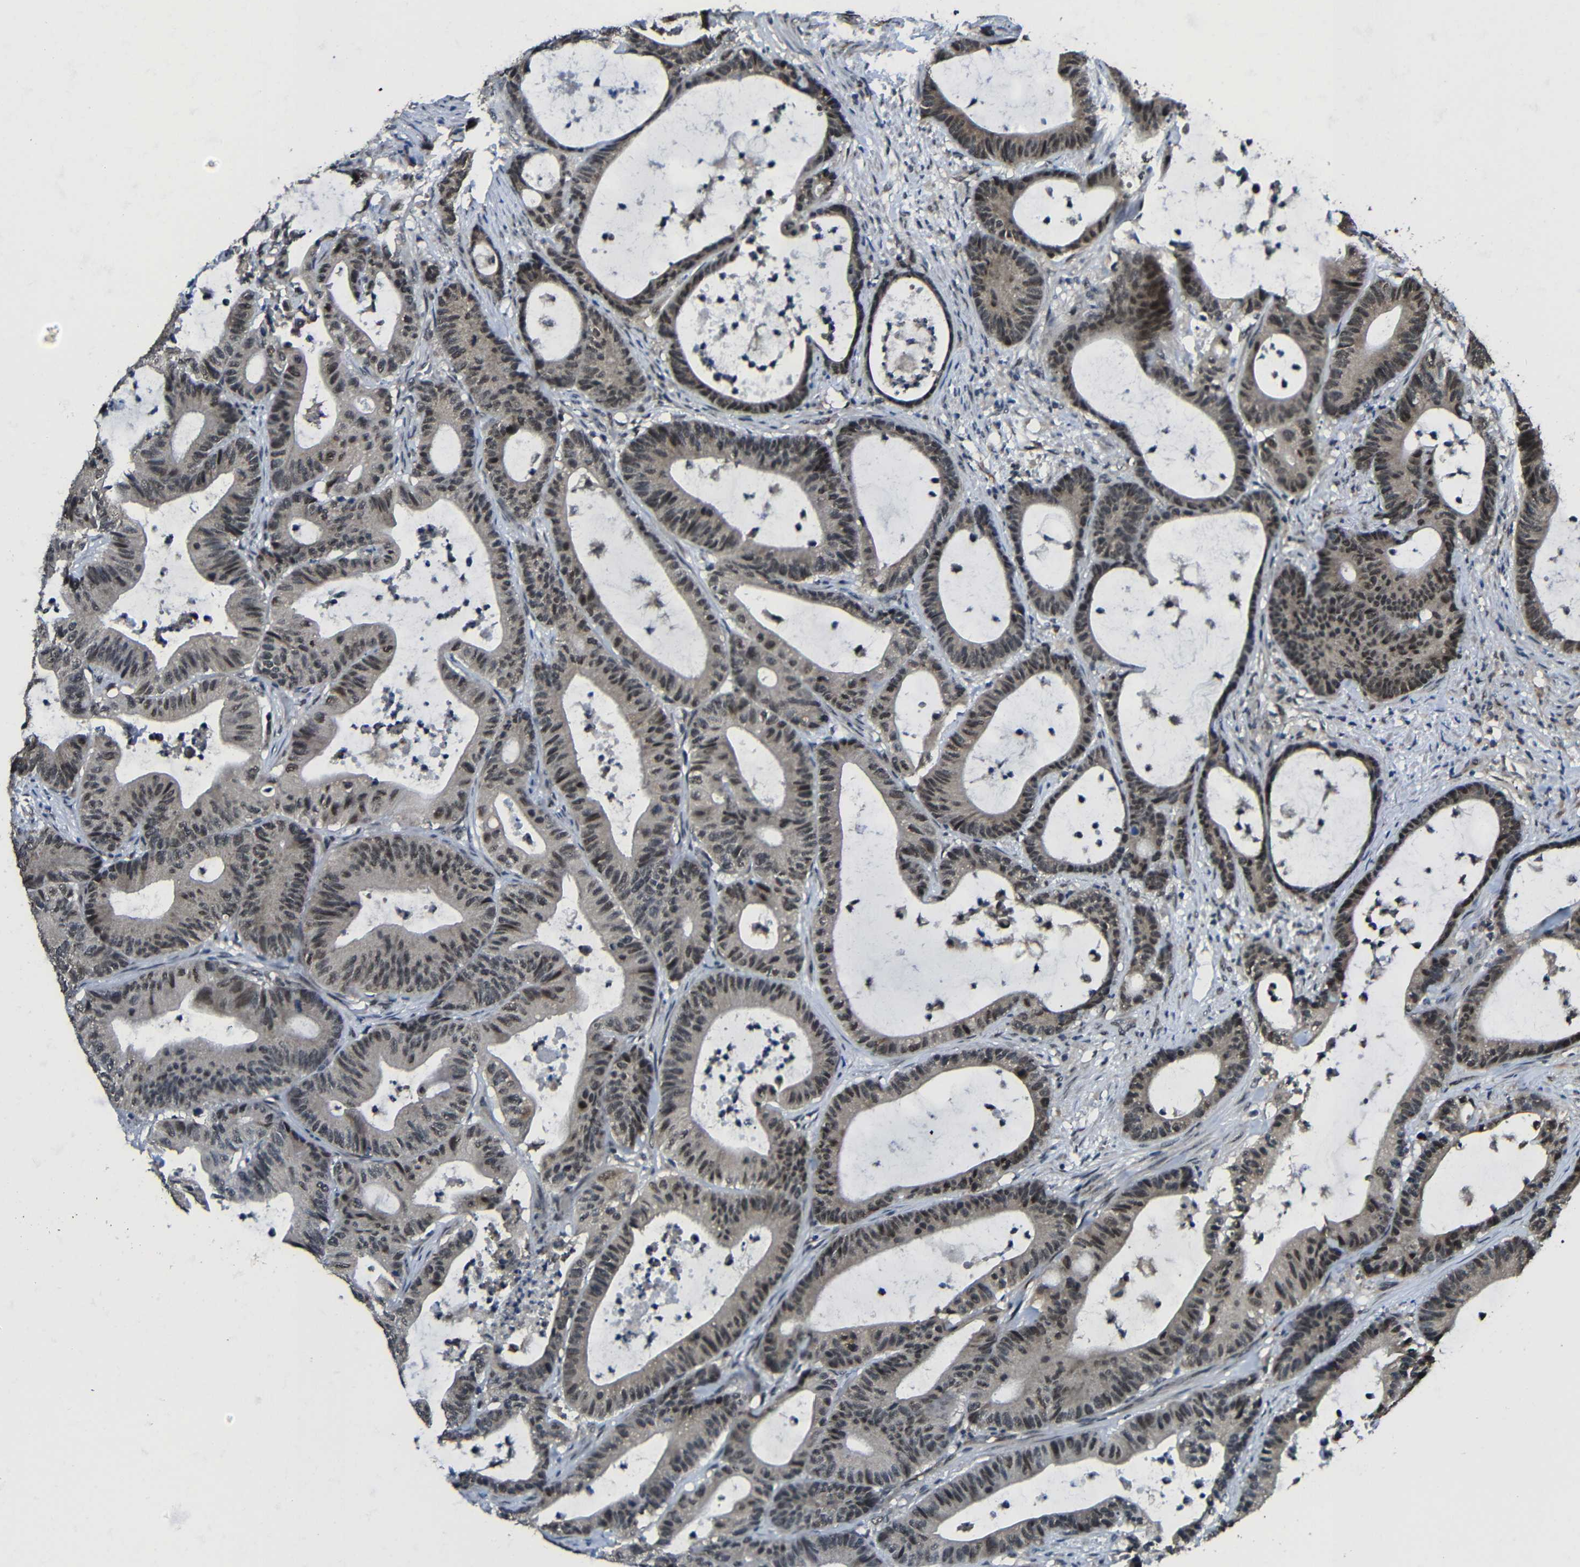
{"staining": {"intensity": "weak", "quantity": "25%-75%", "location": "cytoplasmic/membranous,nuclear"}, "tissue": "colorectal cancer", "cell_type": "Tumor cells", "image_type": "cancer", "snomed": [{"axis": "morphology", "description": "Adenocarcinoma, NOS"}, {"axis": "topography", "description": "Colon"}], "caption": "Colorectal cancer stained for a protein (brown) demonstrates weak cytoplasmic/membranous and nuclear positive expression in about 25%-75% of tumor cells.", "gene": "FAM172A", "patient": {"sex": "female", "age": 84}}